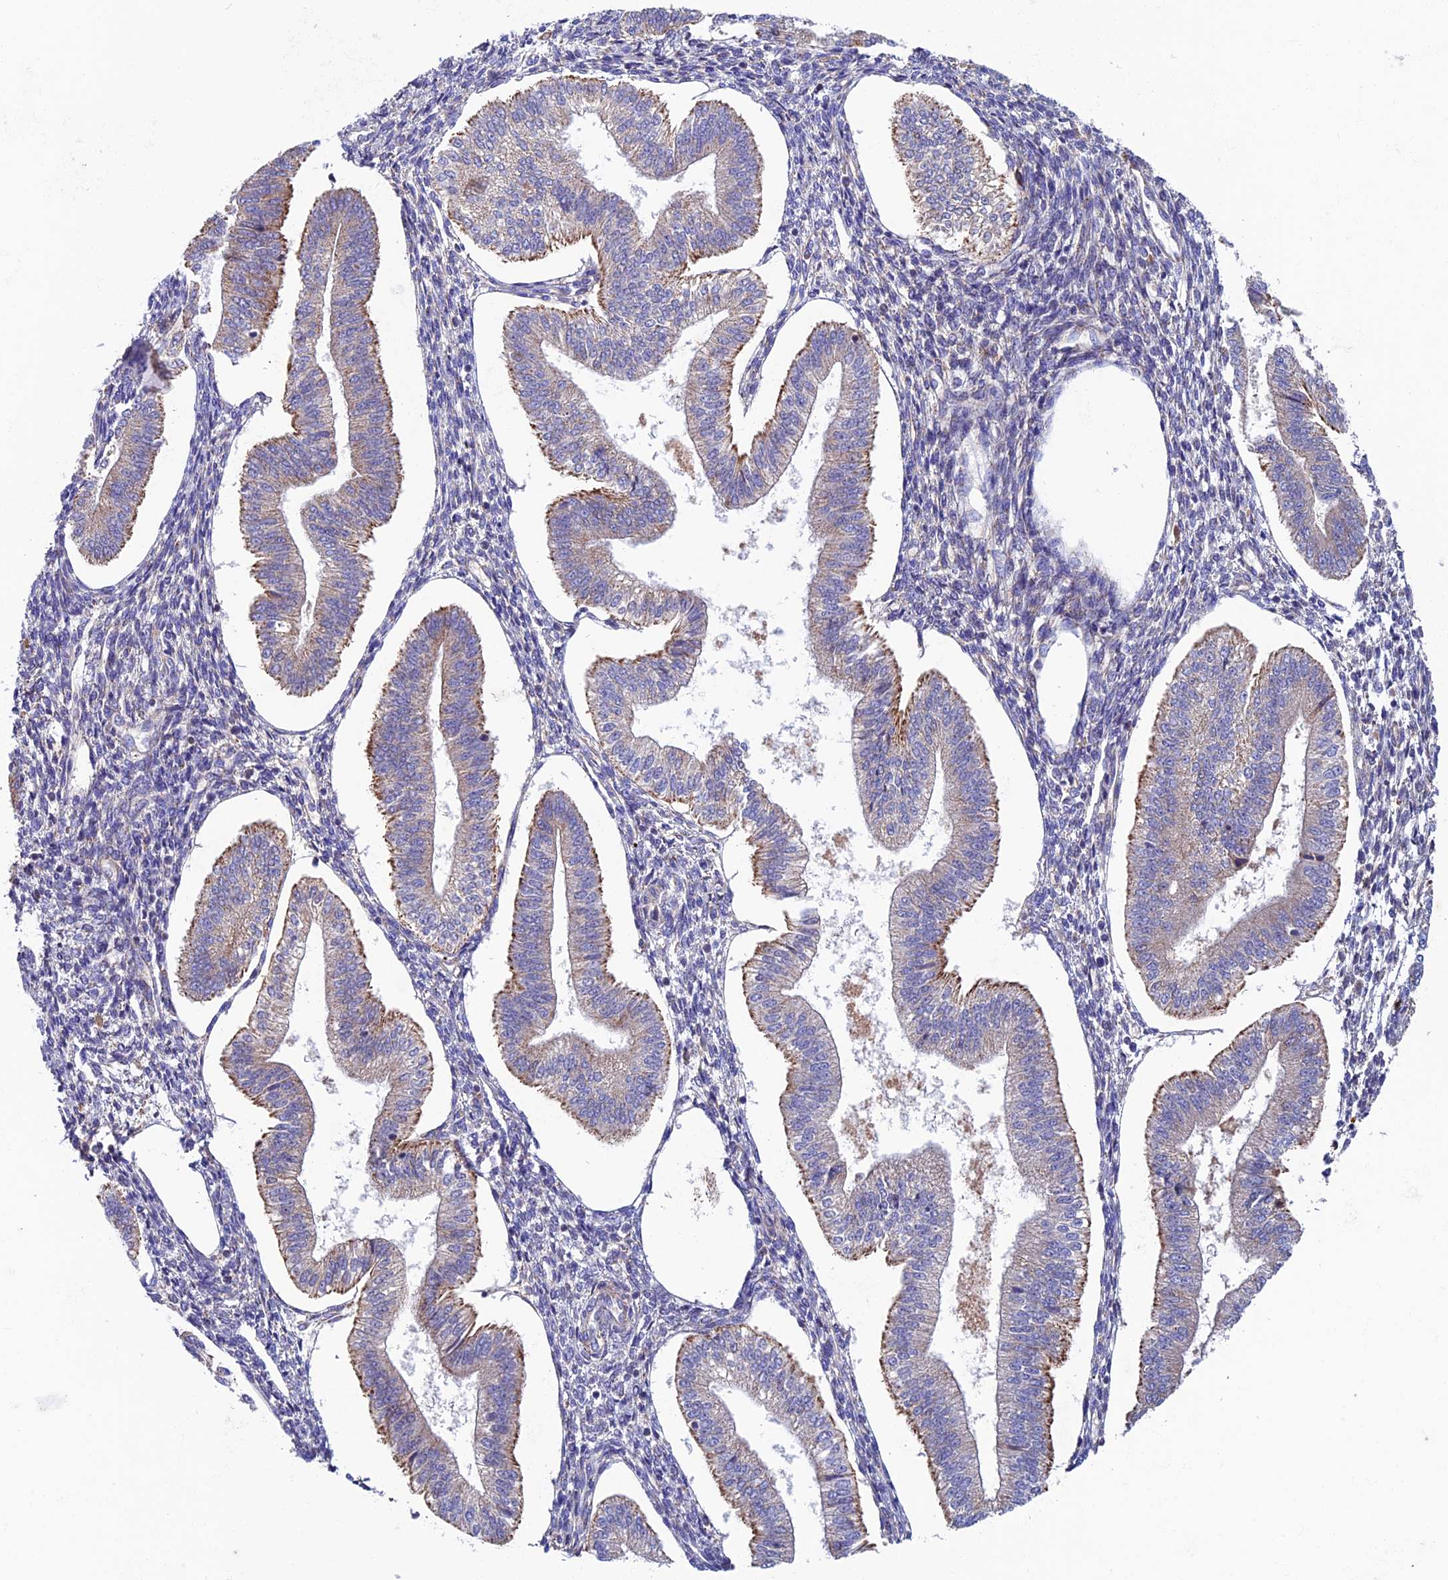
{"staining": {"intensity": "moderate", "quantity": "<25%", "location": "cytoplasmic/membranous"}, "tissue": "endometrium", "cell_type": "Cells in endometrial stroma", "image_type": "normal", "snomed": [{"axis": "morphology", "description": "Normal tissue, NOS"}, {"axis": "topography", "description": "Endometrium"}], "caption": "This is a histology image of IHC staining of normal endometrium, which shows moderate staining in the cytoplasmic/membranous of cells in endometrial stroma.", "gene": "SLC15A5", "patient": {"sex": "female", "age": 34}}